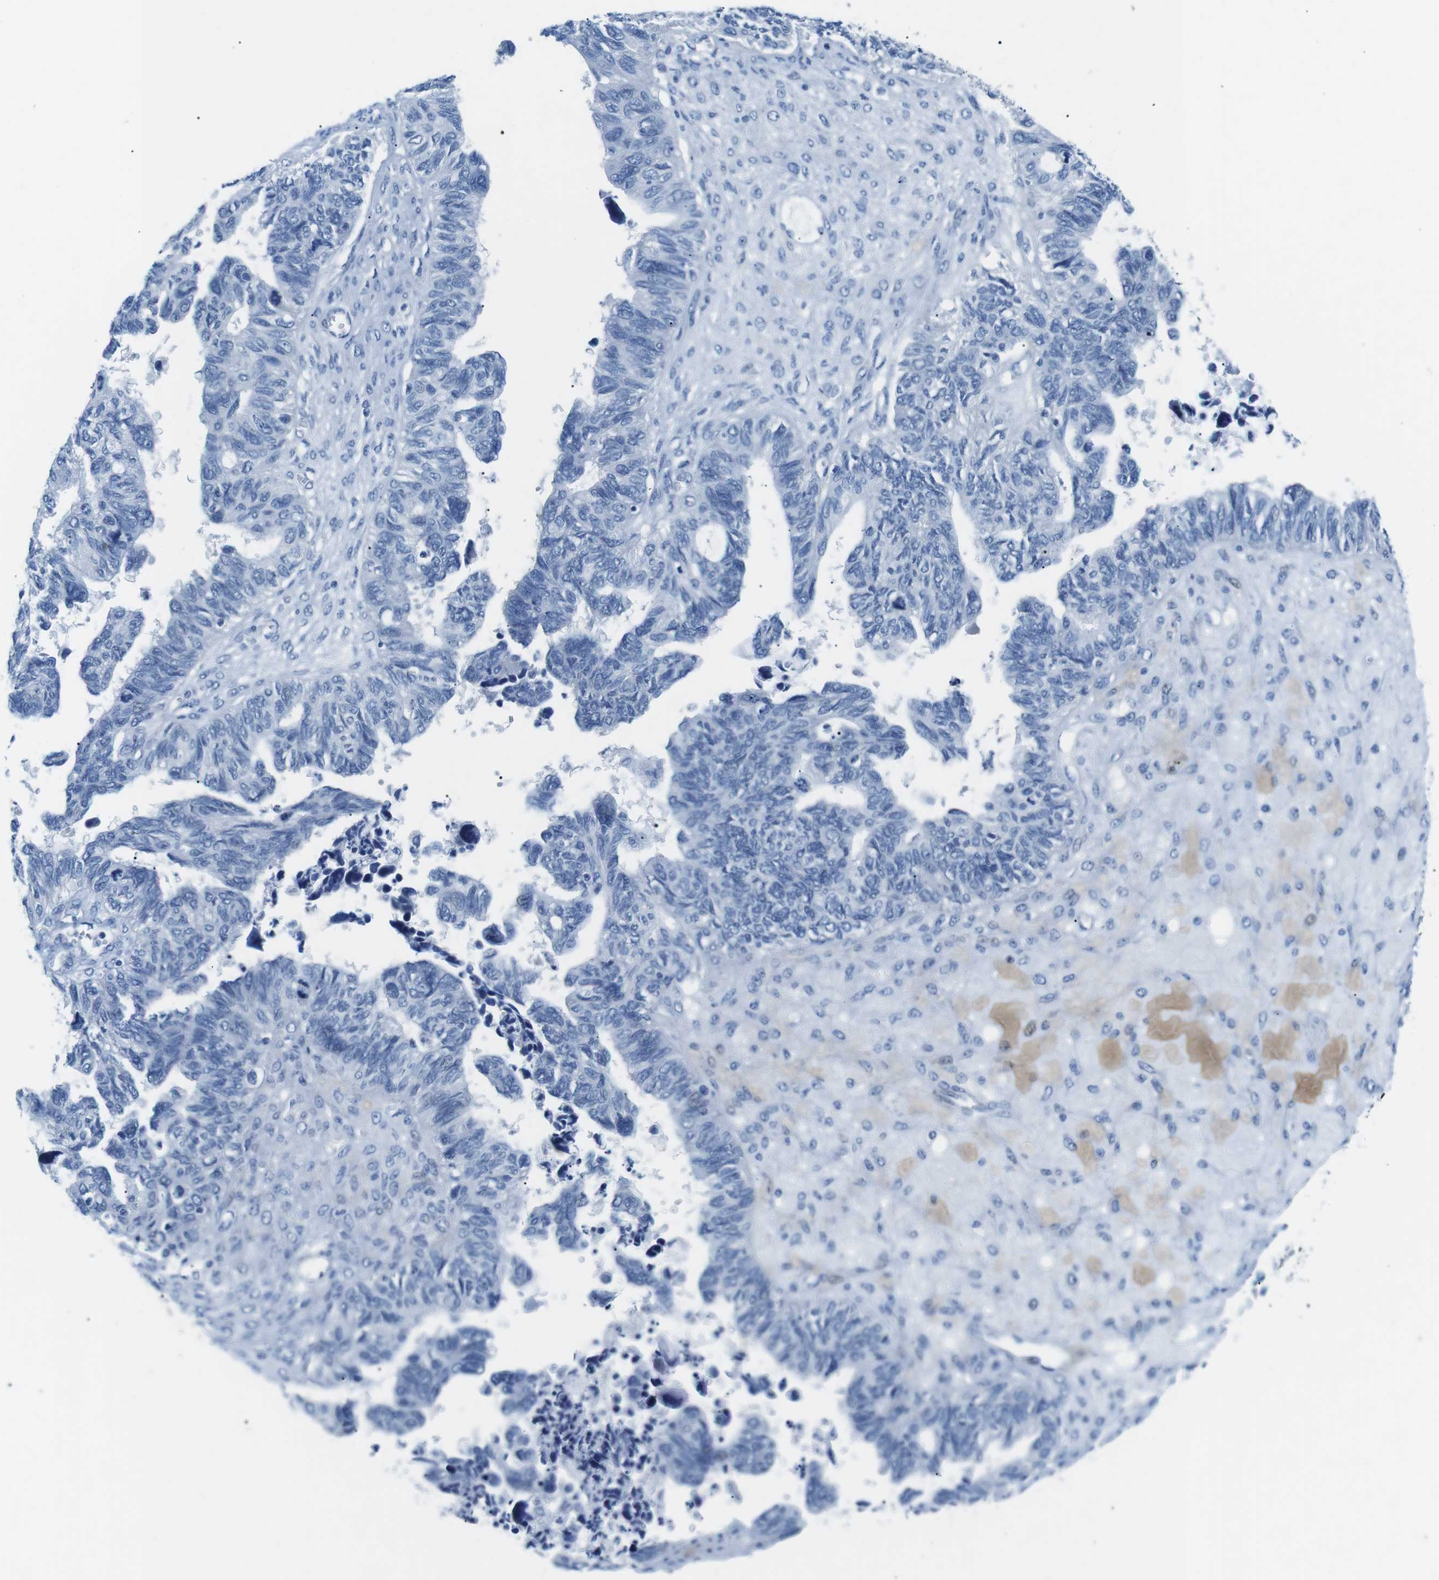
{"staining": {"intensity": "negative", "quantity": "none", "location": "none"}, "tissue": "ovarian cancer", "cell_type": "Tumor cells", "image_type": "cancer", "snomed": [{"axis": "morphology", "description": "Cystadenocarcinoma, serous, NOS"}, {"axis": "topography", "description": "Ovary"}], "caption": "IHC histopathology image of neoplastic tissue: ovarian cancer (serous cystadenocarcinoma) stained with DAB reveals no significant protein positivity in tumor cells. (DAB (3,3'-diaminobenzidine) immunohistochemistry (IHC), high magnification).", "gene": "MUC2", "patient": {"sex": "female", "age": 79}}